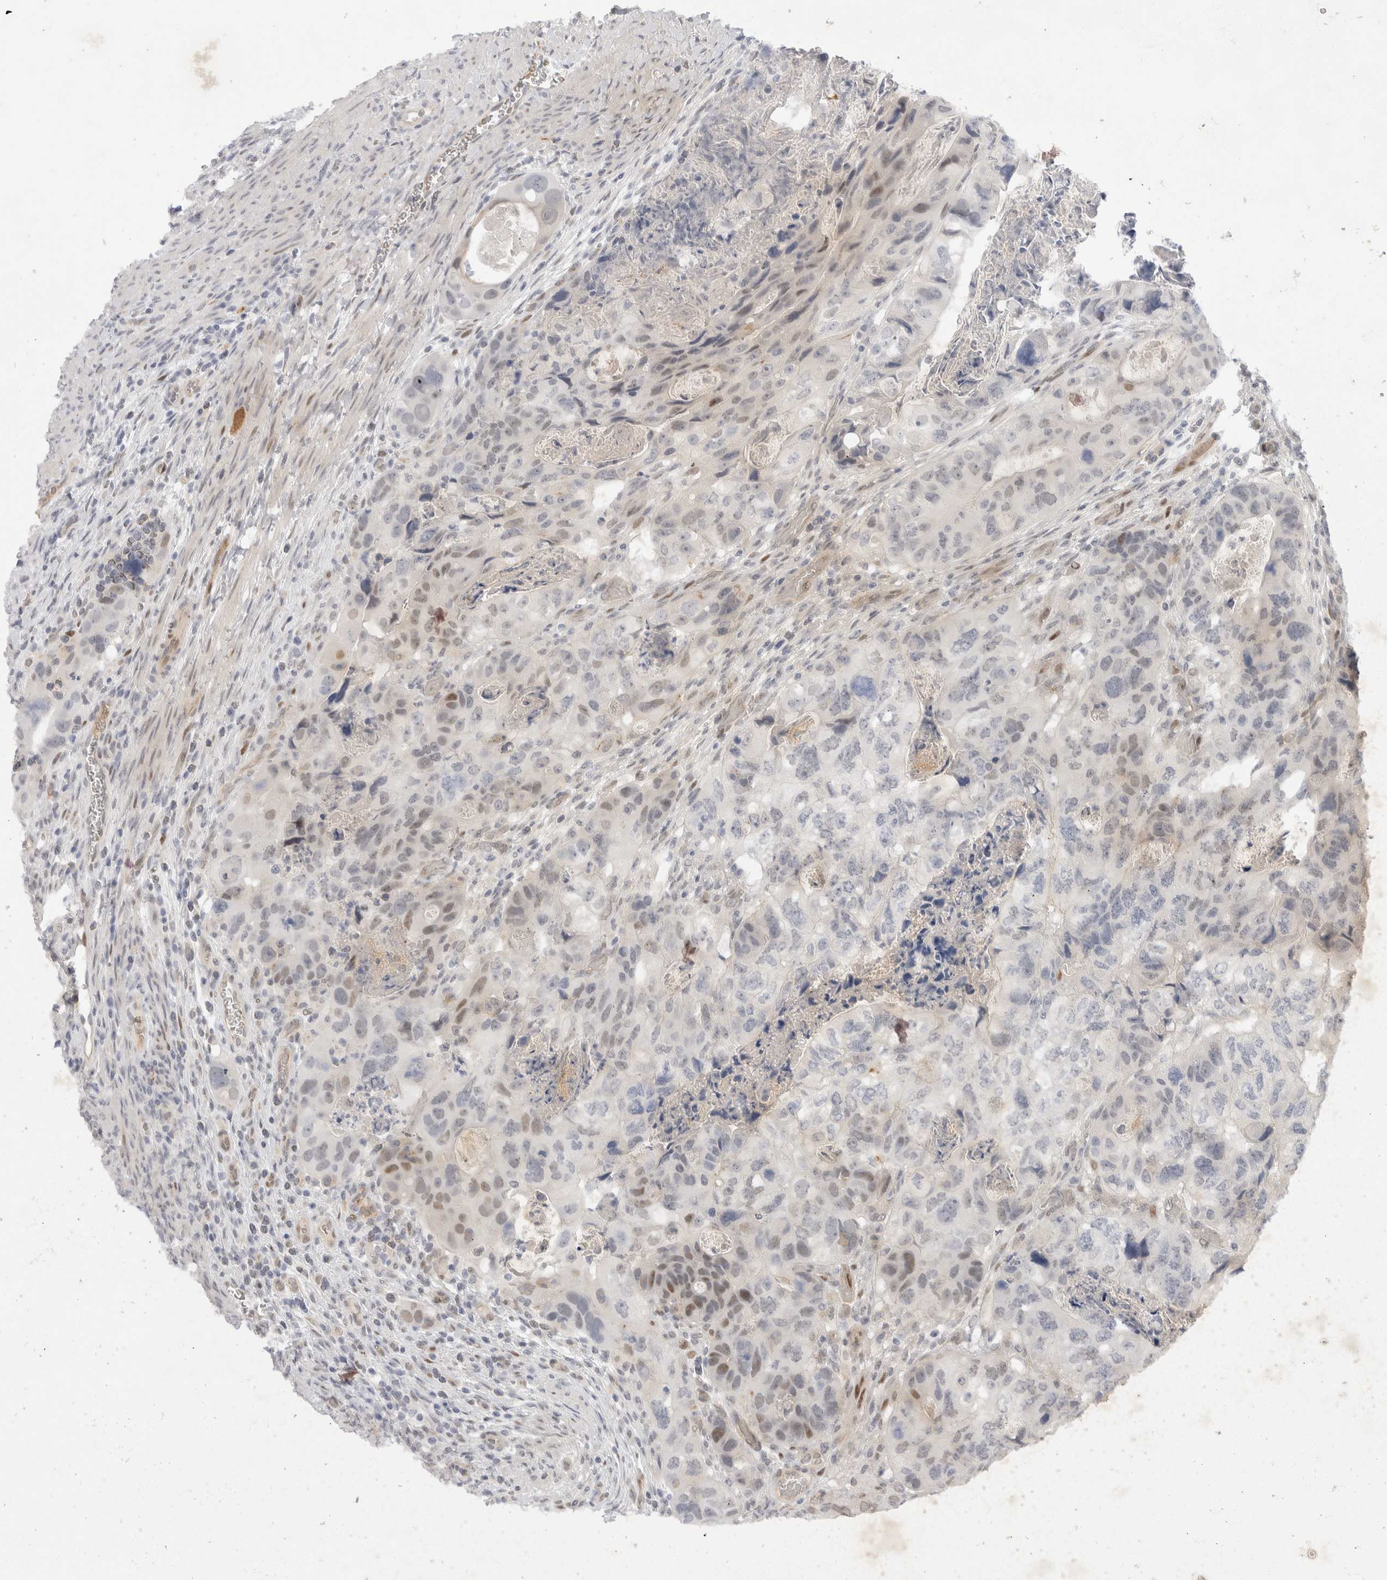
{"staining": {"intensity": "weak", "quantity": "<25%", "location": "nuclear"}, "tissue": "colorectal cancer", "cell_type": "Tumor cells", "image_type": "cancer", "snomed": [{"axis": "morphology", "description": "Adenocarcinoma, NOS"}, {"axis": "topography", "description": "Rectum"}], "caption": "This image is of colorectal cancer (adenocarcinoma) stained with immunohistochemistry to label a protein in brown with the nuclei are counter-stained blue. There is no expression in tumor cells. The staining is performed using DAB brown chromogen with nuclei counter-stained in using hematoxylin.", "gene": "TOM1L2", "patient": {"sex": "male", "age": 59}}